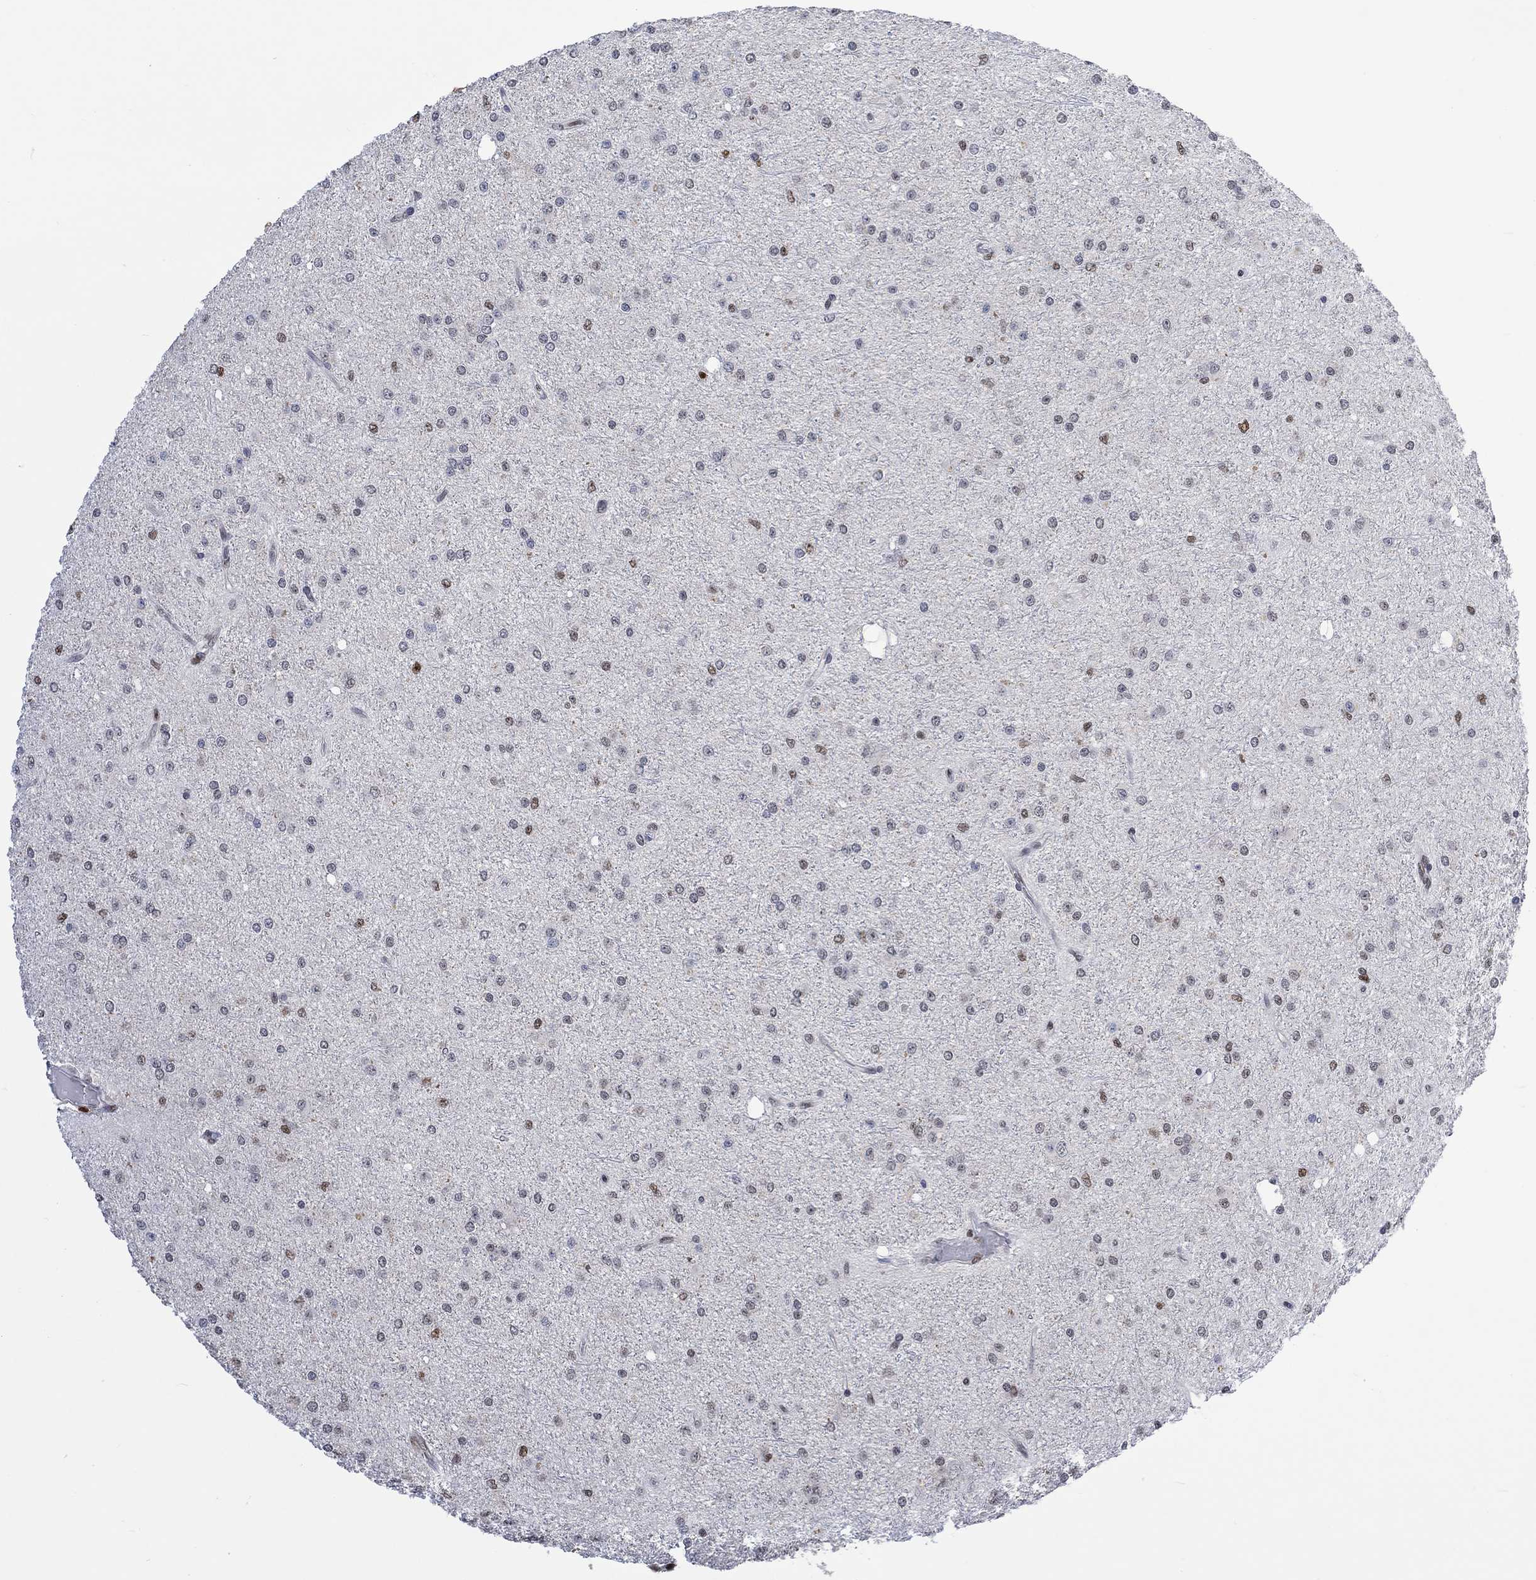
{"staining": {"intensity": "moderate", "quantity": "<25%", "location": "nuclear"}, "tissue": "glioma", "cell_type": "Tumor cells", "image_type": "cancer", "snomed": [{"axis": "morphology", "description": "Glioma, malignant, Low grade"}, {"axis": "topography", "description": "Brain"}], "caption": "This is a histology image of immunohistochemistry staining of malignant glioma (low-grade), which shows moderate positivity in the nuclear of tumor cells.", "gene": "RAD54L2", "patient": {"sex": "male", "age": 27}}